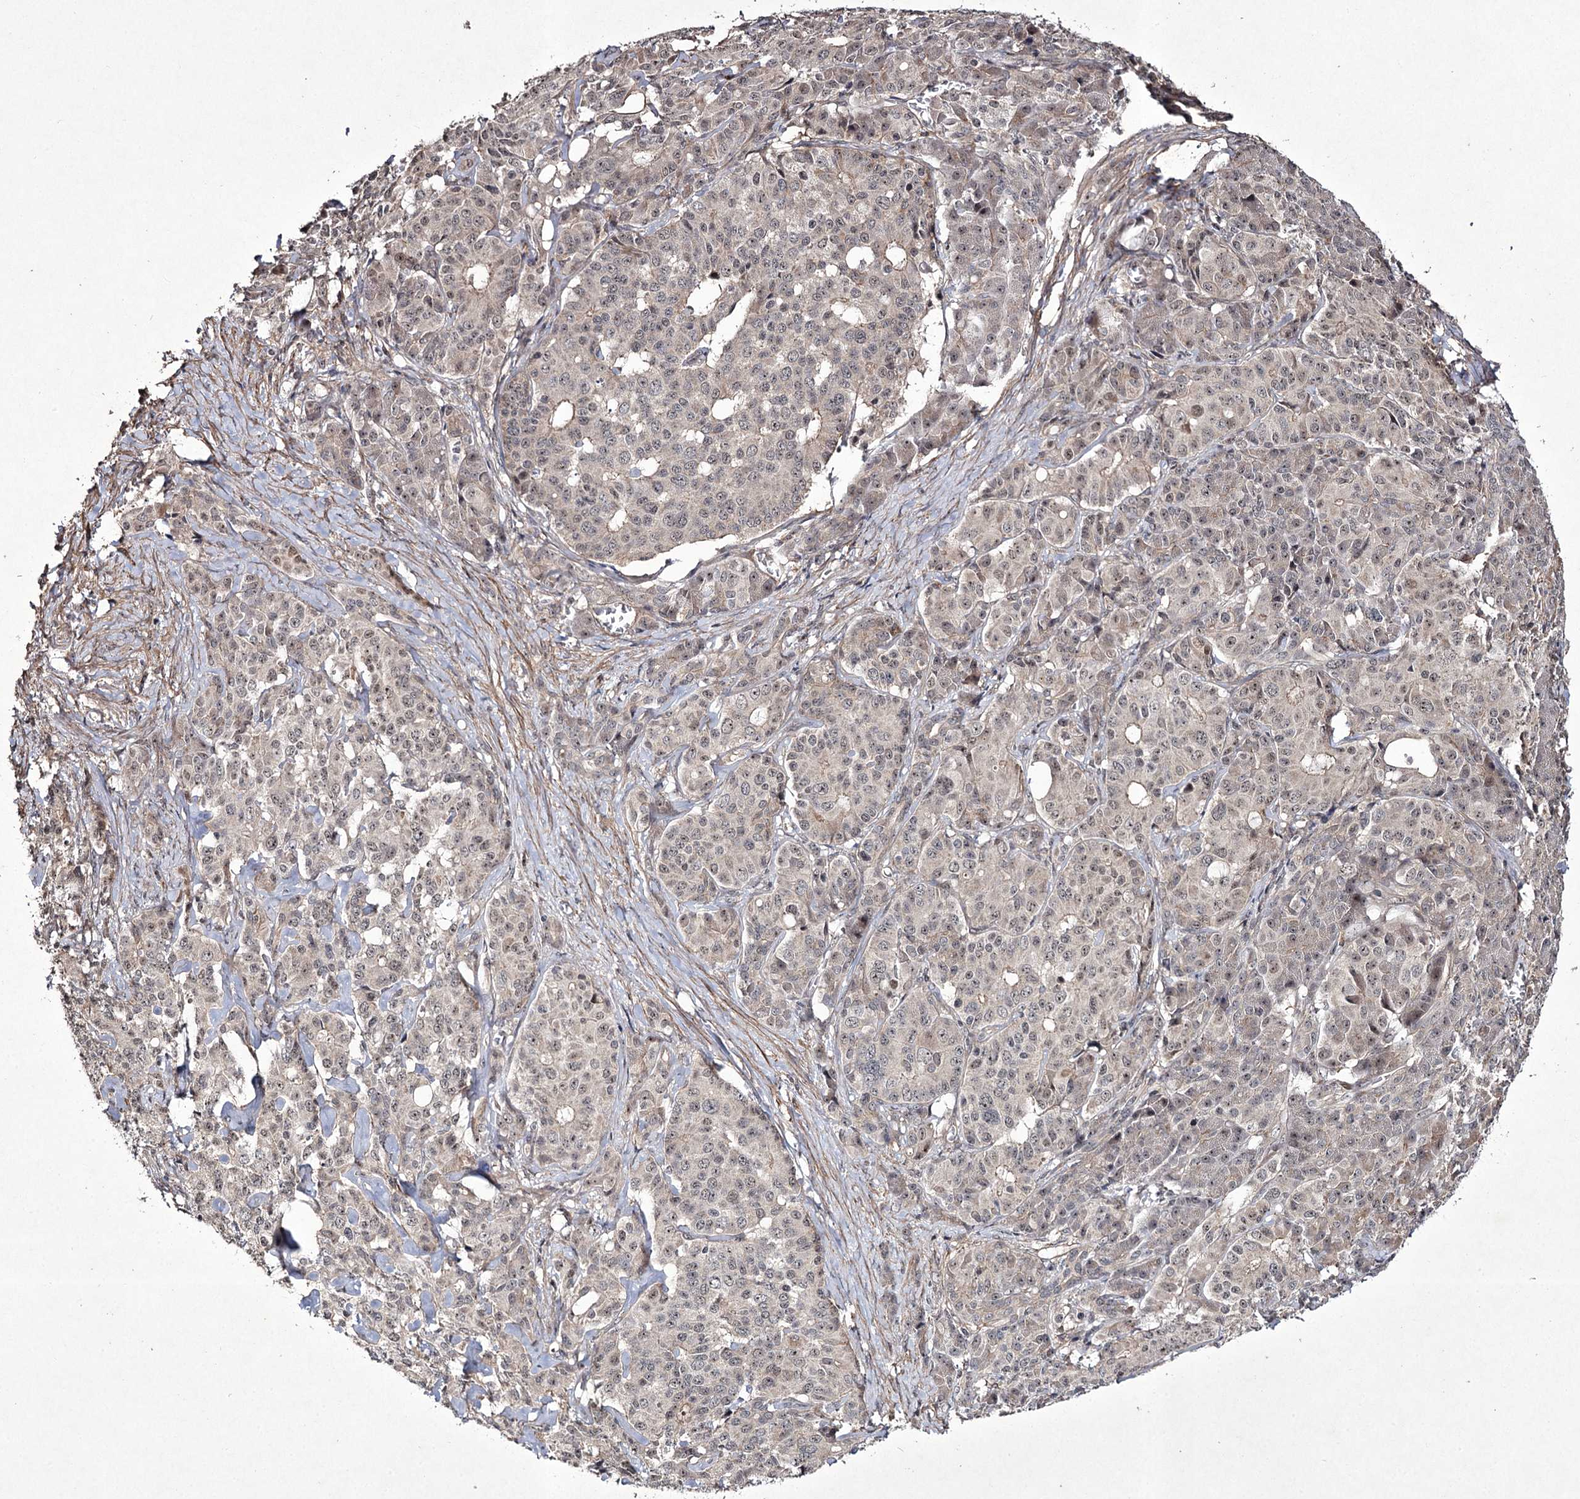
{"staining": {"intensity": "weak", "quantity": "25%-75%", "location": "nuclear"}, "tissue": "pancreatic cancer", "cell_type": "Tumor cells", "image_type": "cancer", "snomed": [{"axis": "morphology", "description": "Adenocarcinoma, NOS"}, {"axis": "topography", "description": "Pancreas"}], "caption": "Protein expression analysis of human pancreatic adenocarcinoma reveals weak nuclear positivity in about 25%-75% of tumor cells.", "gene": "CCDC59", "patient": {"sex": "female", "age": 74}}